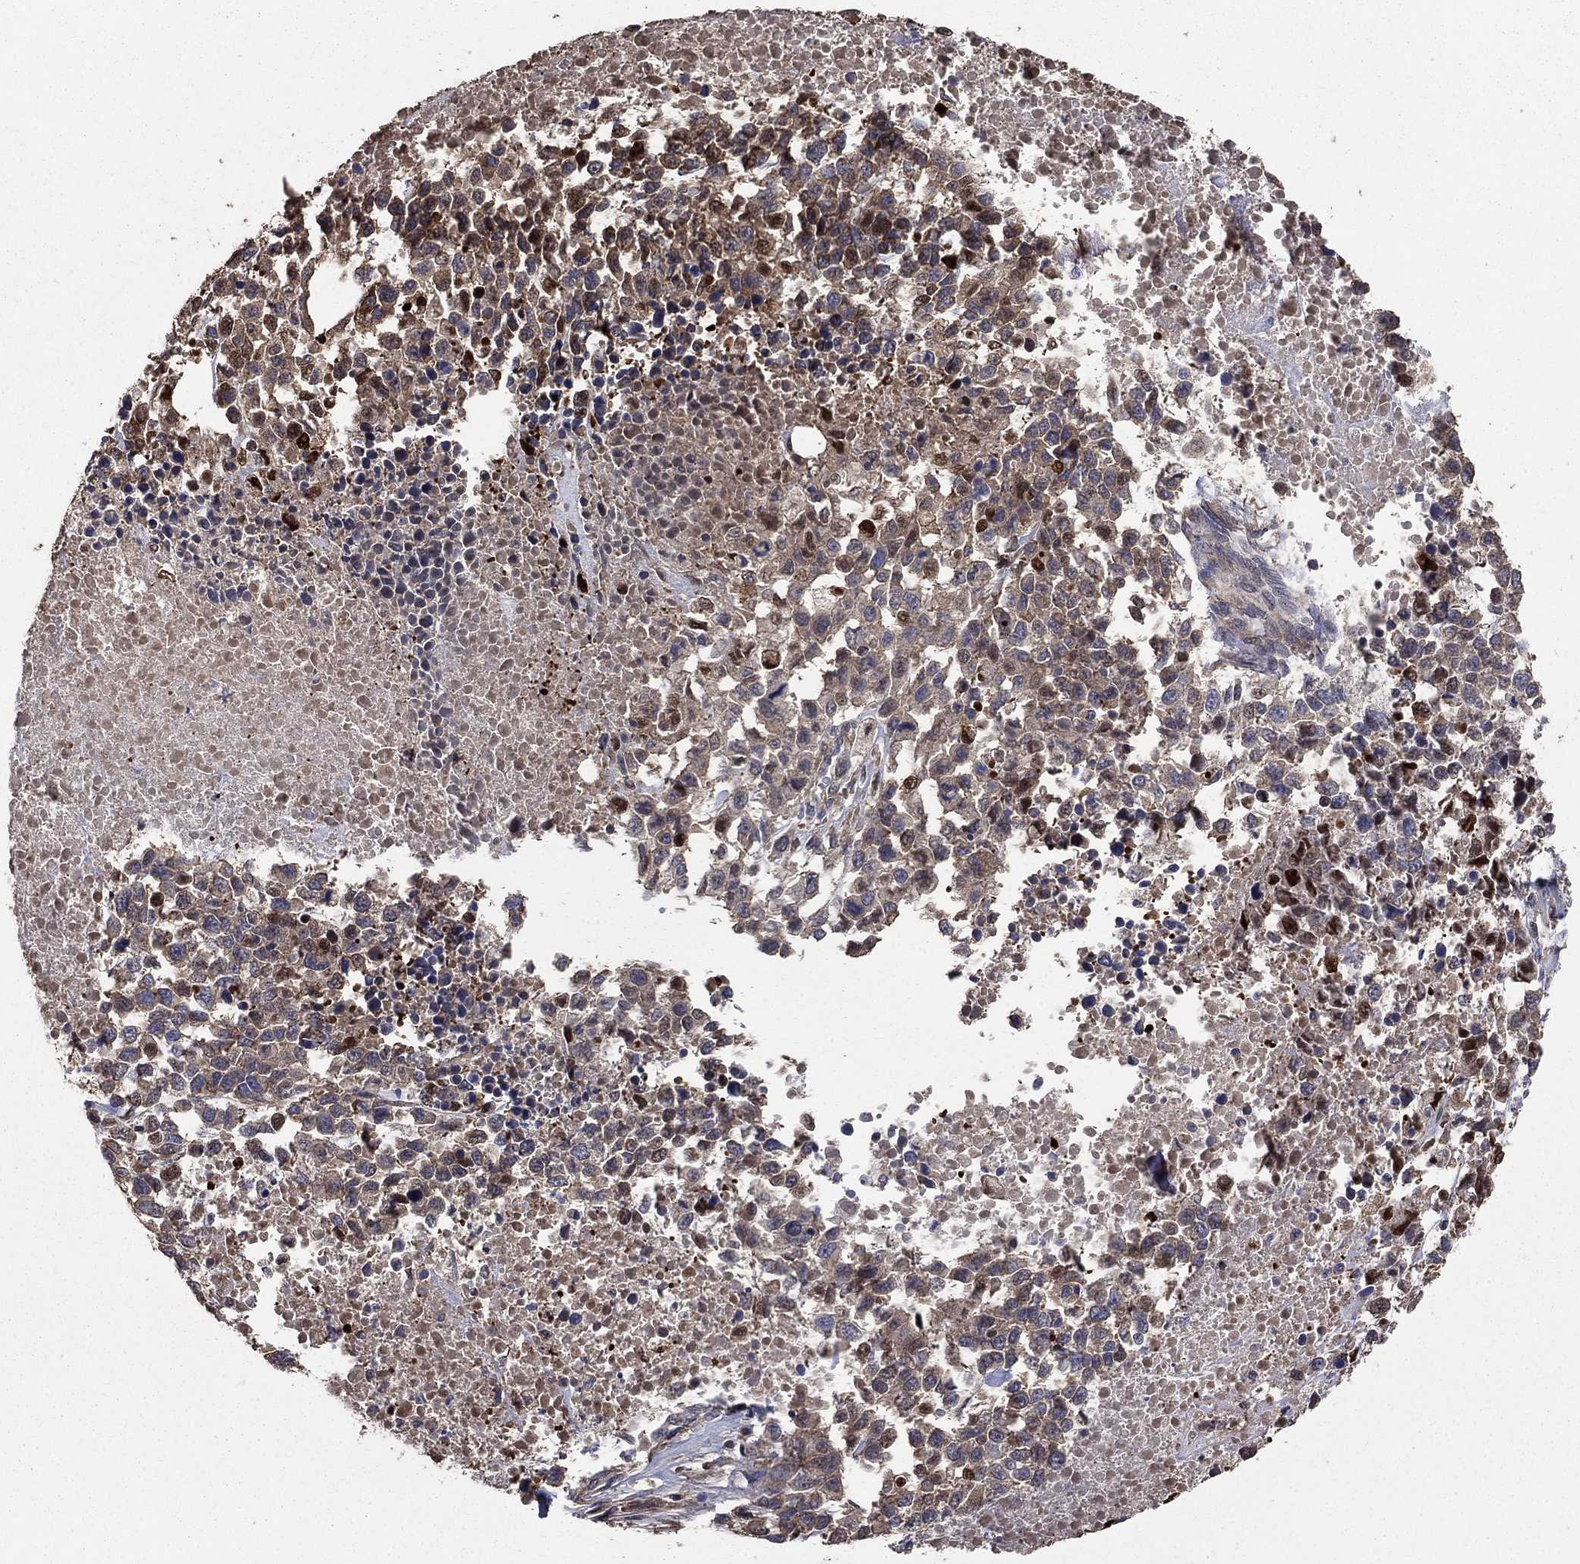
{"staining": {"intensity": "weak", "quantity": "25%-75%", "location": "cytoplasmic/membranous"}, "tissue": "melanoma", "cell_type": "Tumor cells", "image_type": "cancer", "snomed": [{"axis": "morphology", "description": "Malignant melanoma, Metastatic site"}, {"axis": "topography", "description": "Skin"}], "caption": "Protein expression analysis of human malignant melanoma (metastatic site) reveals weak cytoplasmic/membranous positivity in about 25%-75% of tumor cells.", "gene": "DVL1", "patient": {"sex": "male", "age": 84}}